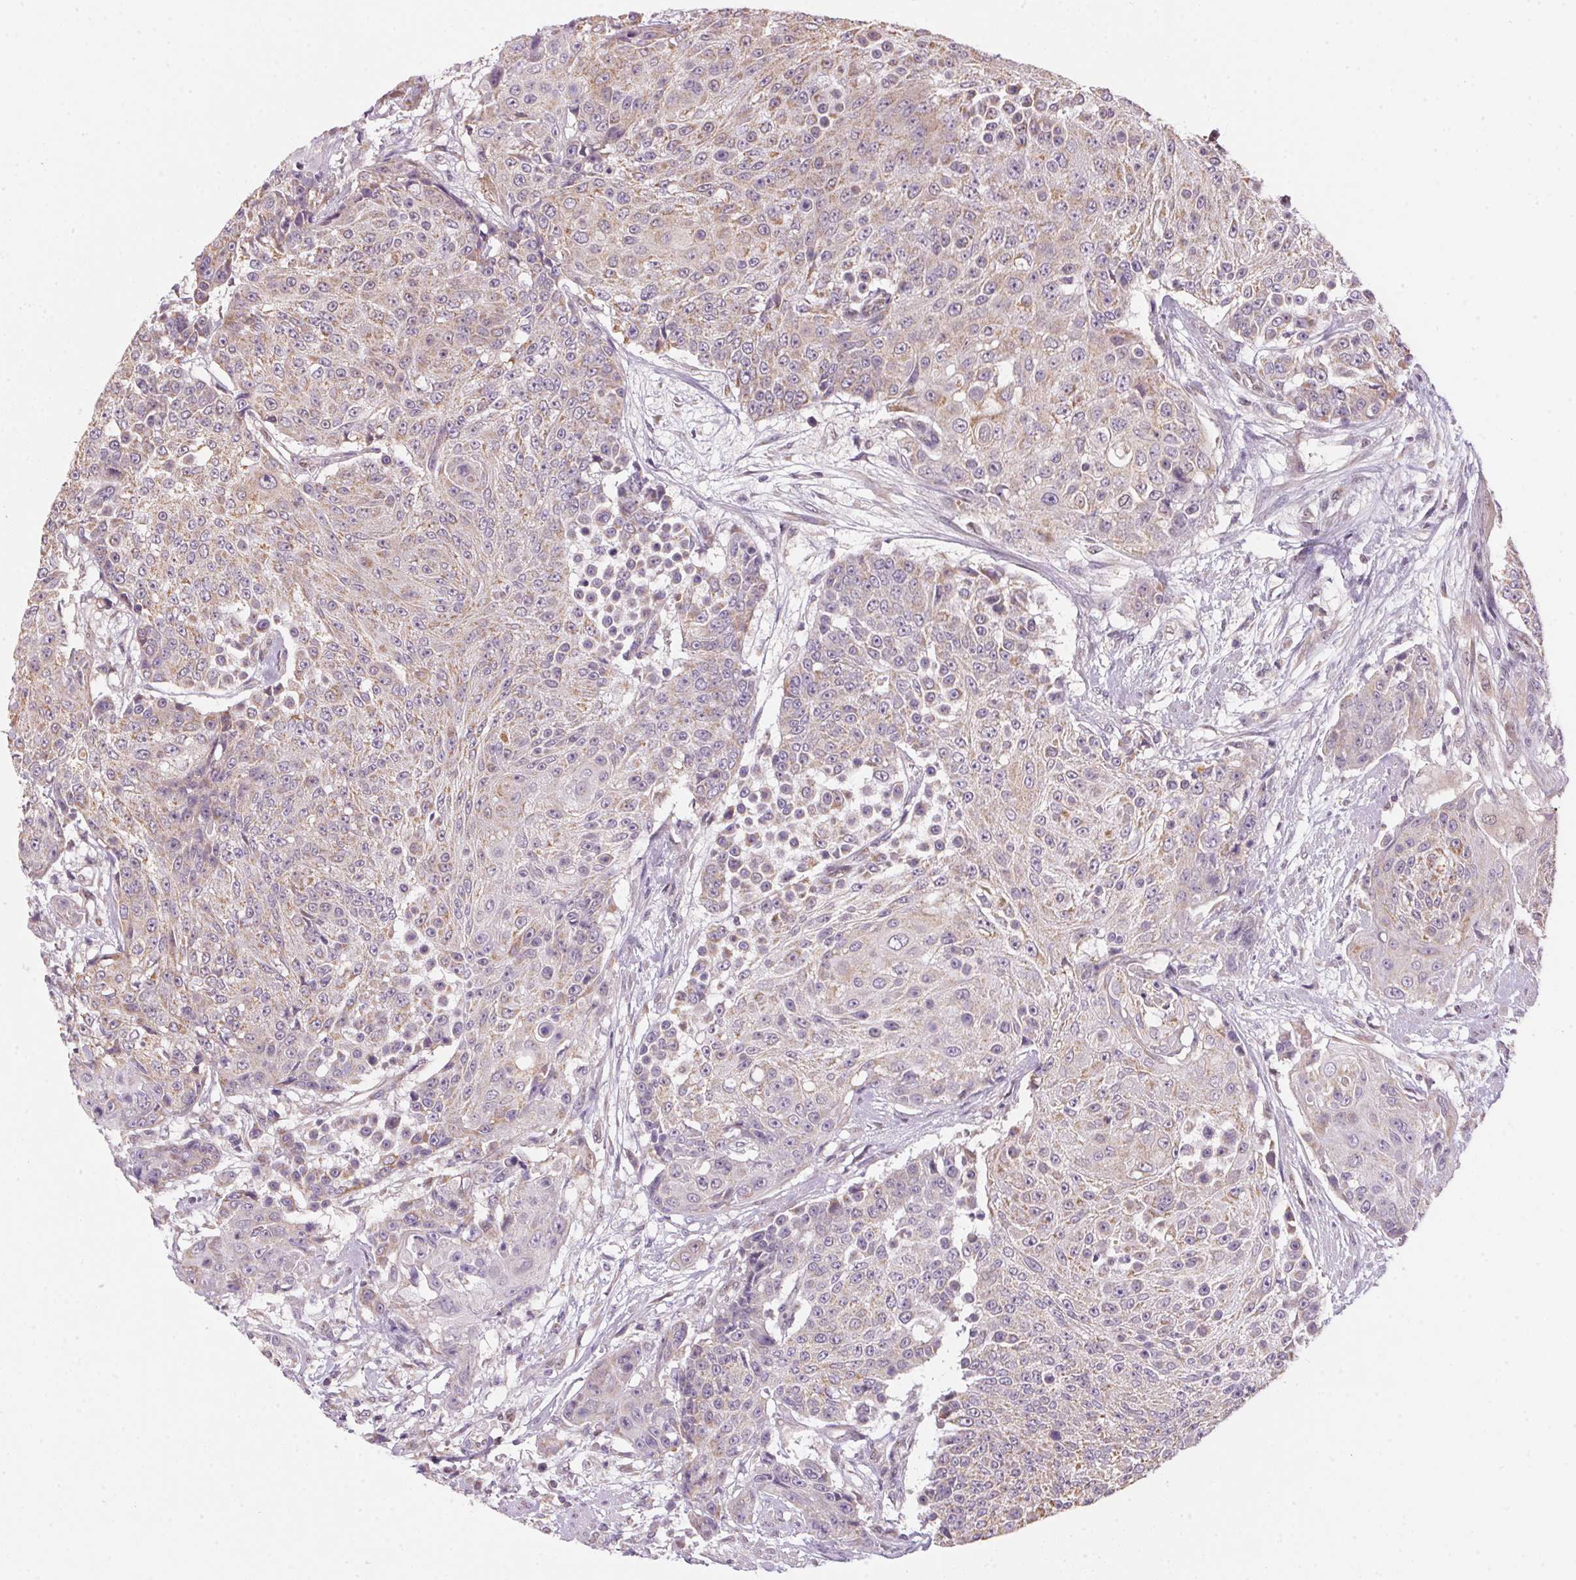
{"staining": {"intensity": "weak", "quantity": "25%-75%", "location": "cytoplasmic/membranous"}, "tissue": "urothelial cancer", "cell_type": "Tumor cells", "image_type": "cancer", "snomed": [{"axis": "morphology", "description": "Urothelial carcinoma, High grade"}, {"axis": "topography", "description": "Urinary bladder"}], "caption": "An immunohistochemistry (IHC) histopathology image of tumor tissue is shown. Protein staining in brown highlights weak cytoplasmic/membranous positivity in urothelial cancer within tumor cells.", "gene": "SC5D", "patient": {"sex": "female", "age": 63}}